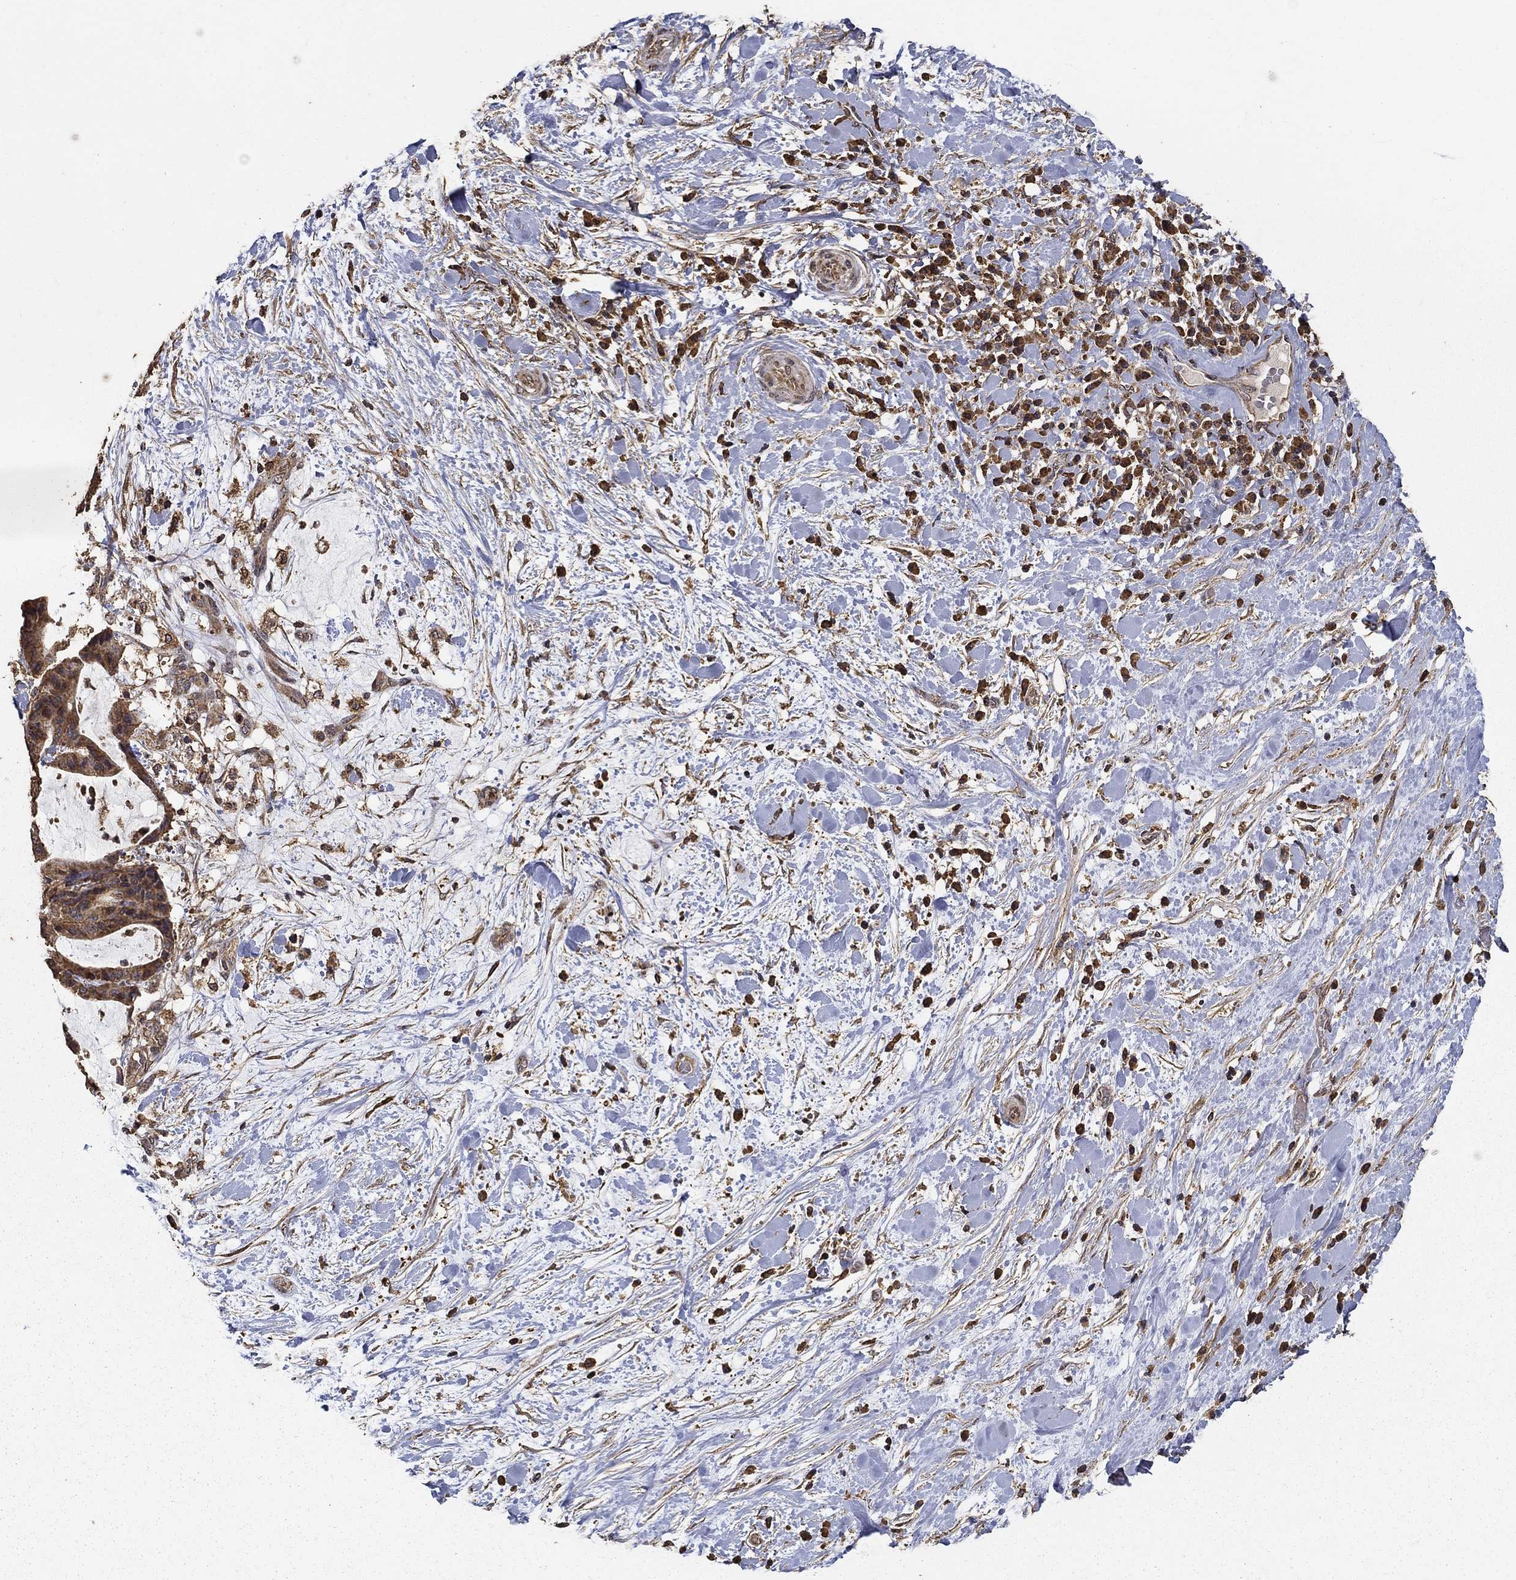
{"staining": {"intensity": "moderate", "quantity": "25%-75%", "location": "cytoplasmic/membranous"}, "tissue": "liver cancer", "cell_type": "Tumor cells", "image_type": "cancer", "snomed": [{"axis": "morphology", "description": "Cholangiocarcinoma"}, {"axis": "topography", "description": "Liver"}], "caption": "Liver cholangiocarcinoma stained with DAB immunohistochemistry (IHC) displays medium levels of moderate cytoplasmic/membranous expression in approximately 25%-75% of tumor cells.", "gene": "IFRD1", "patient": {"sex": "female", "age": 73}}